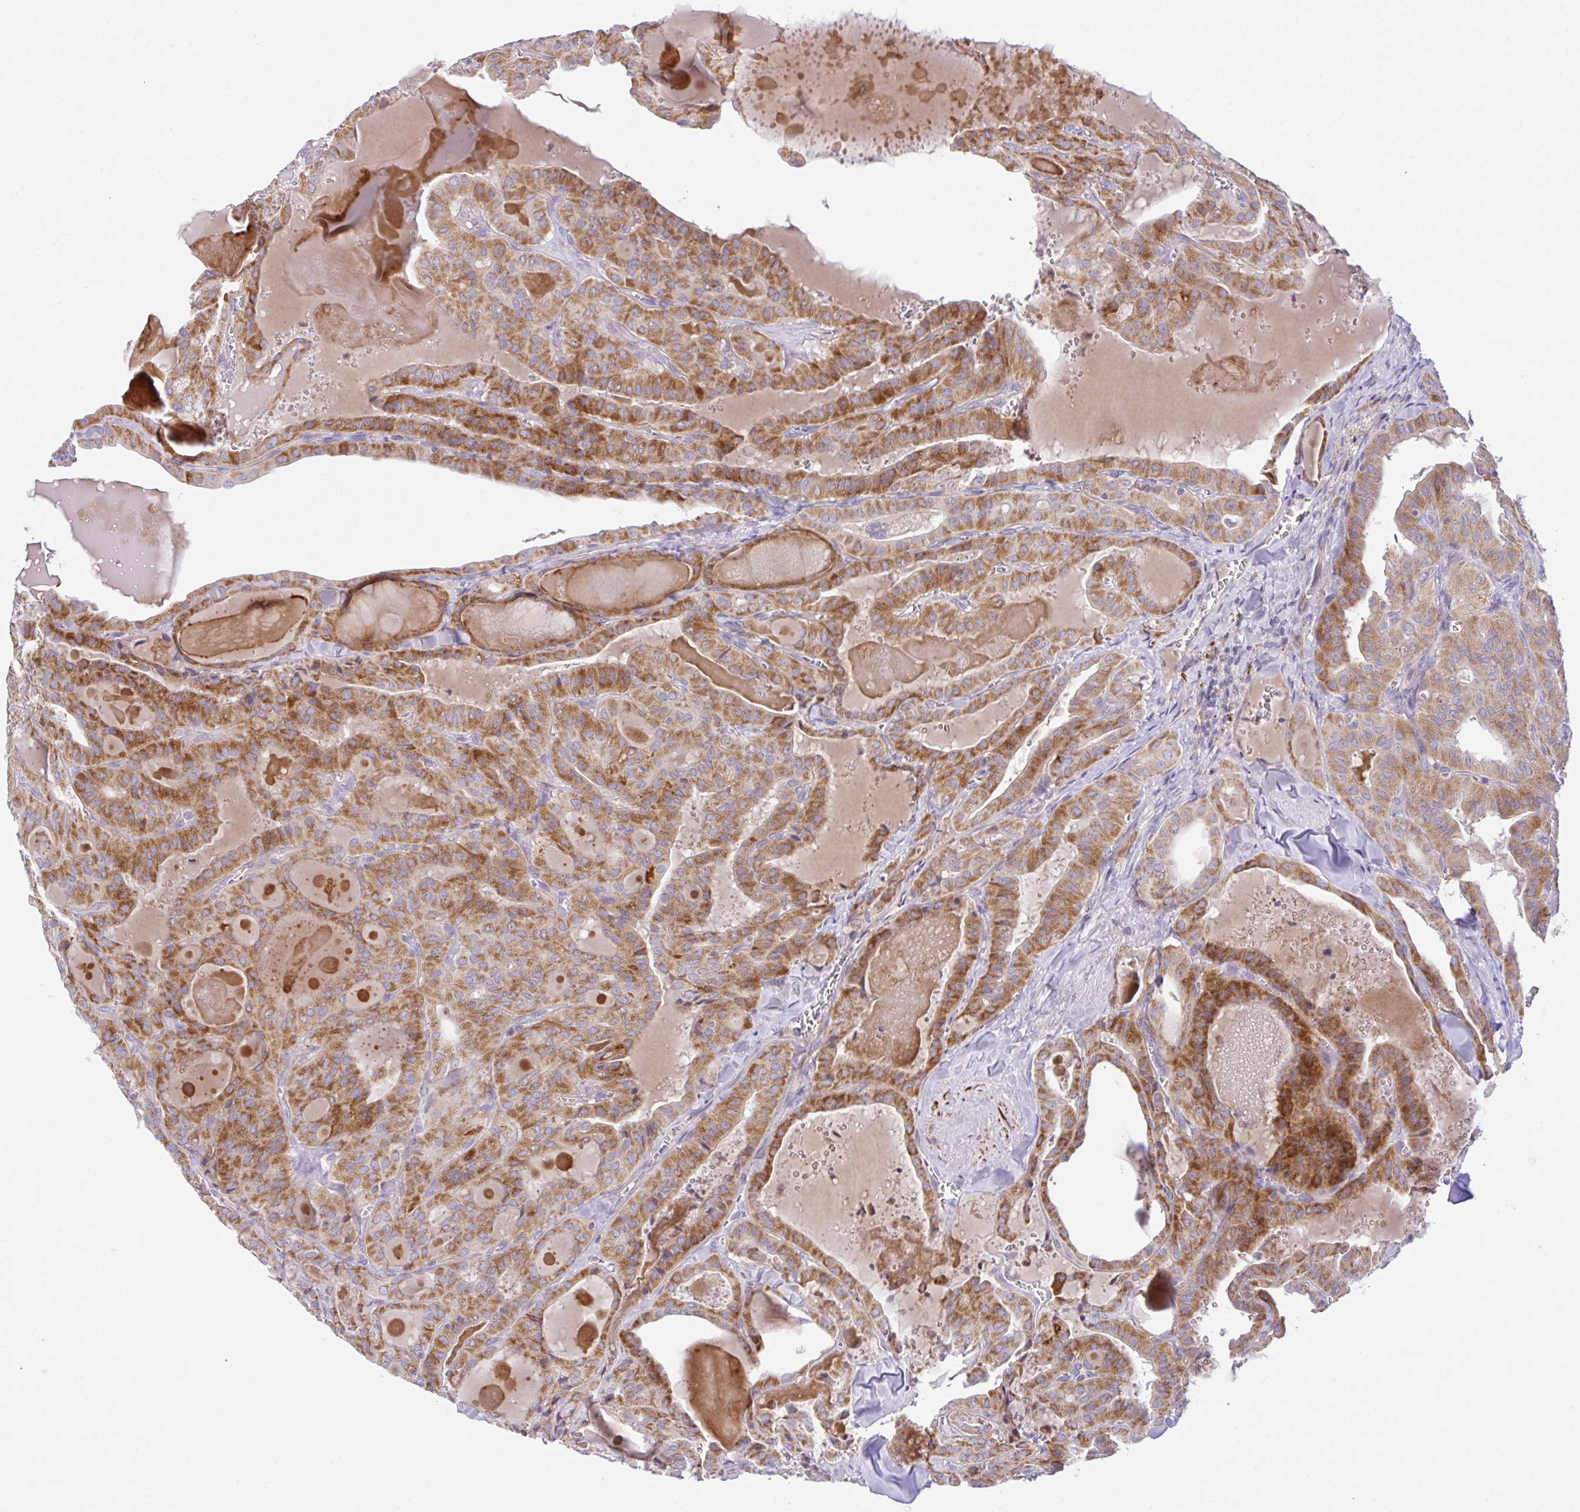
{"staining": {"intensity": "strong", "quantity": ">75%", "location": "cytoplasmic/membranous"}, "tissue": "thyroid cancer", "cell_type": "Tumor cells", "image_type": "cancer", "snomed": [{"axis": "morphology", "description": "Papillary adenocarcinoma, NOS"}, {"axis": "topography", "description": "Thyroid gland"}], "caption": "The image reveals staining of thyroid cancer (papillary adenocarcinoma), revealing strong cytoplasmic/membranous protein staining (brown color) within tumor cells.", "gene": "CHDH", "patient": {"sex": "male", "age": 52}}